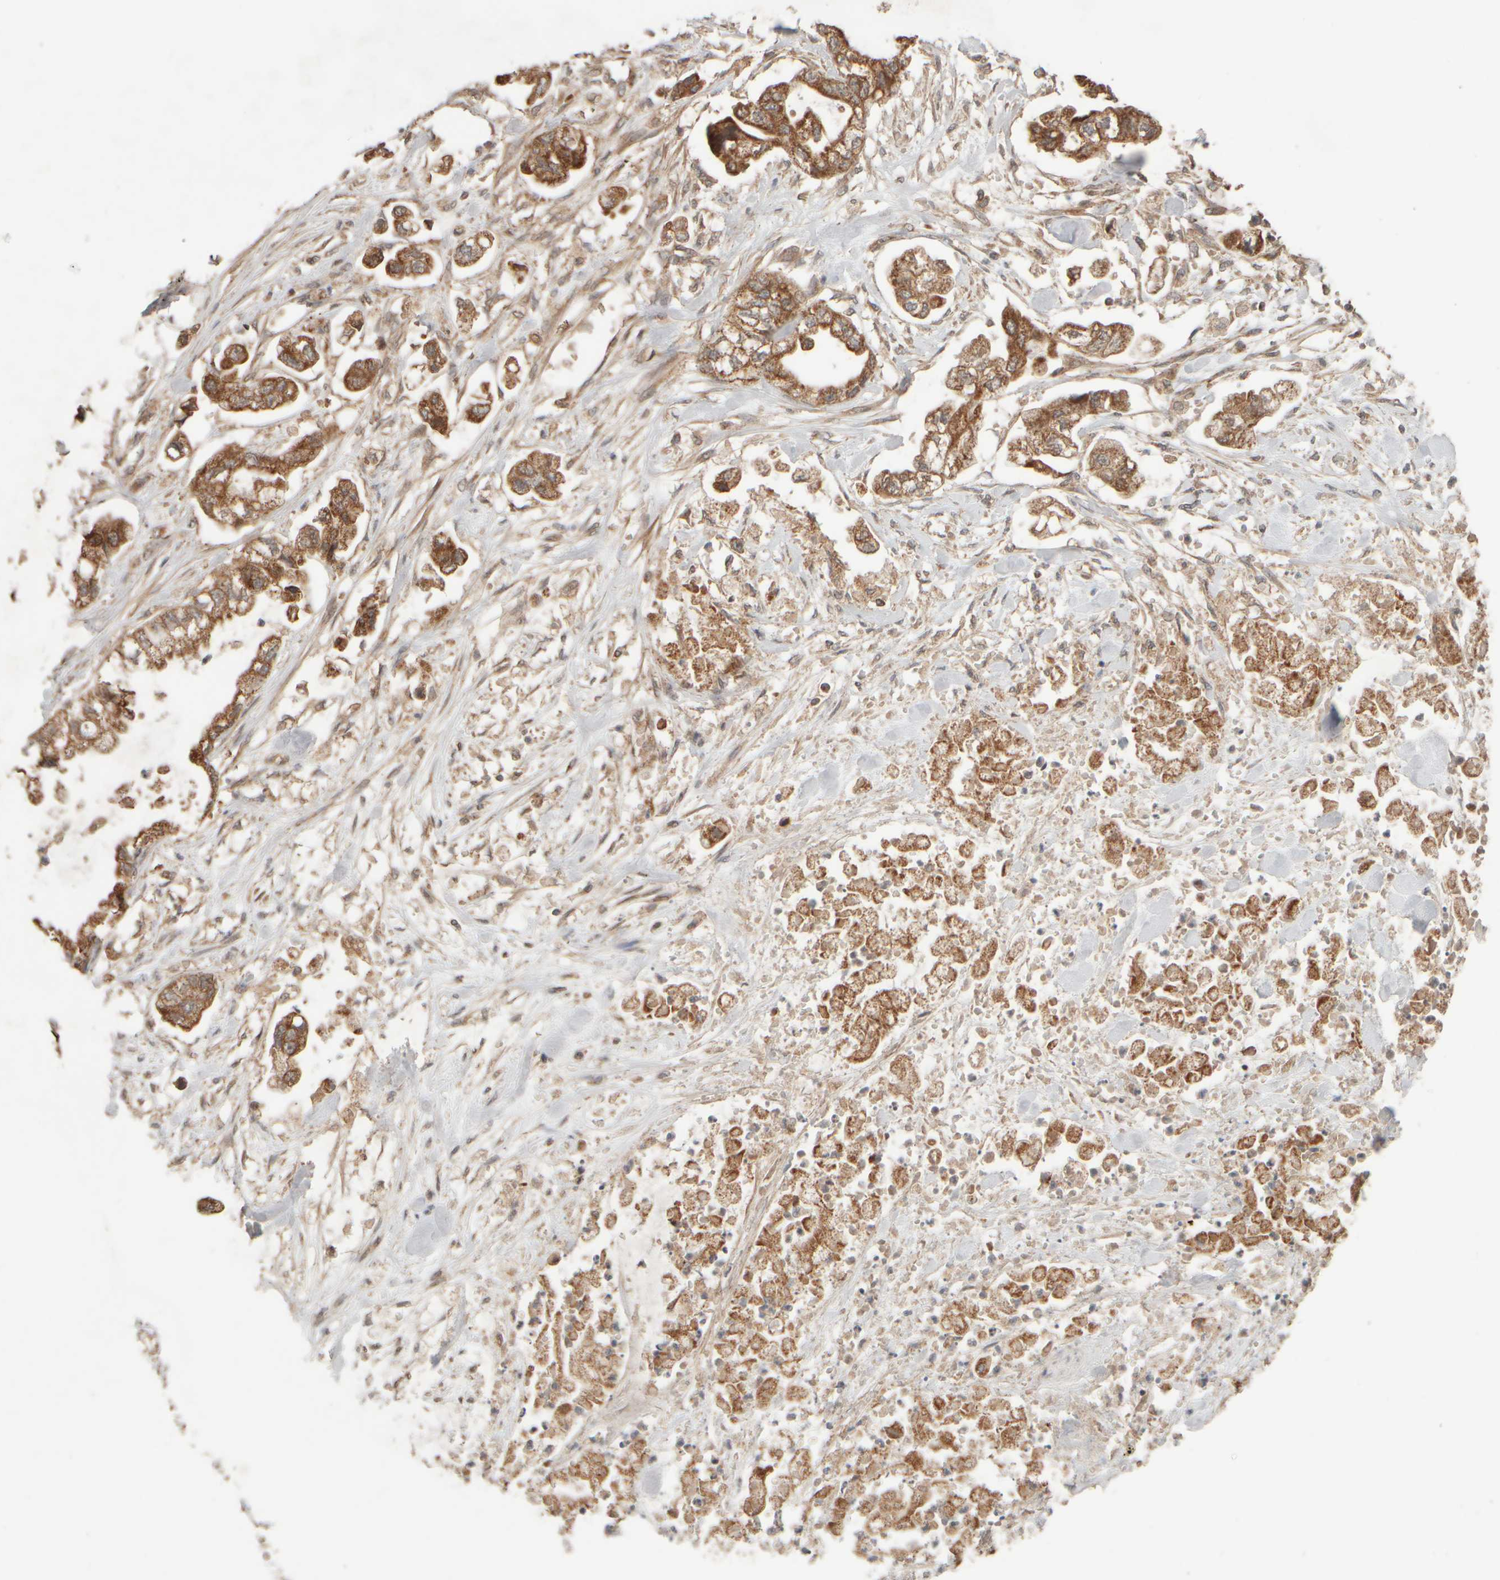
{"staining": {"intensity": "strong", "quantity": ">75%", "location": "cytoplasmic/membranous"}, "tissue": "stomach cancer", "cell_type": "Tumor cells", "image_type": "cancer", "snomed": [{"axis": "morphology", "description": "Normal tissue, NOS"}, {"axis": "morphology", "description": "Adenocarcinoma, NOS"}, {"axis": "topography", "description": "Stomach"}], "caption": "Adenocarcinoma (stomach) stained with DAB (3,3'-diaminobenzidine) immunohistochemistry exhibits high levels of strong cytoplasmic/membranous expression in about >75% of tumor cells.", "gene": "EIF2B3", "patient": {"sex": "male", "age": 62}}